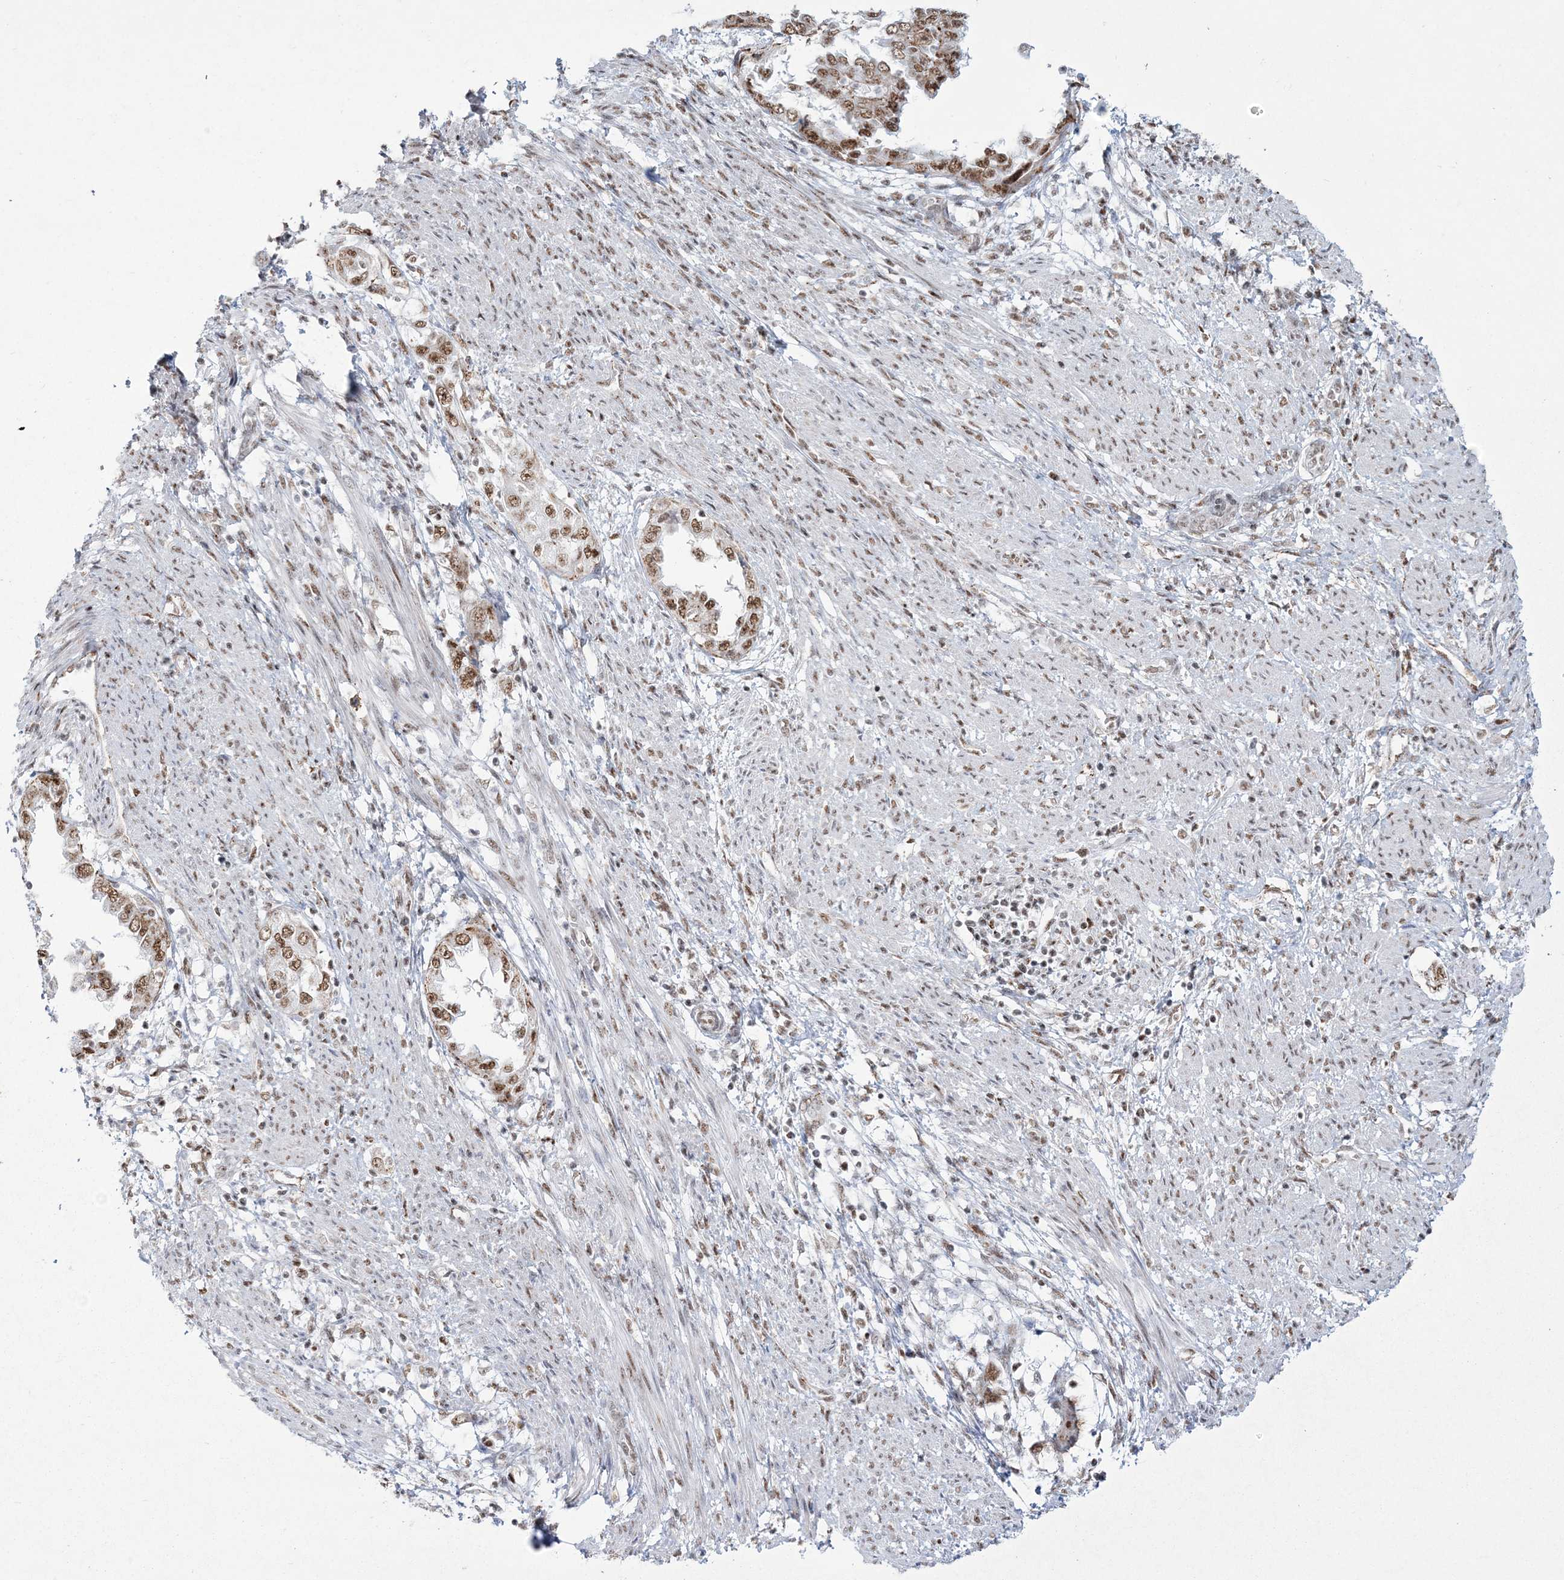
{"staining": {"intensity": "moderate", "quantity": ">75%", "location": "nuclear"}, "tissue": "endometrial cancer", "cell_type": "Tumor cells", "image_type": "cancer", "snomed": [{"axis": "morphology", "description": "Adenocarcinoma, NOS"}, {"axis": "topography", "description": "Endometrium"}], "caption": "The micrograph exhibits immunohistochemical staining of endometrial adenocarcinoma. There is moderate nuclear staining is seen in approximately >75% of tumor cells.", "gene": "RBM17", "patient": {"sex": "female", "age": 85}}